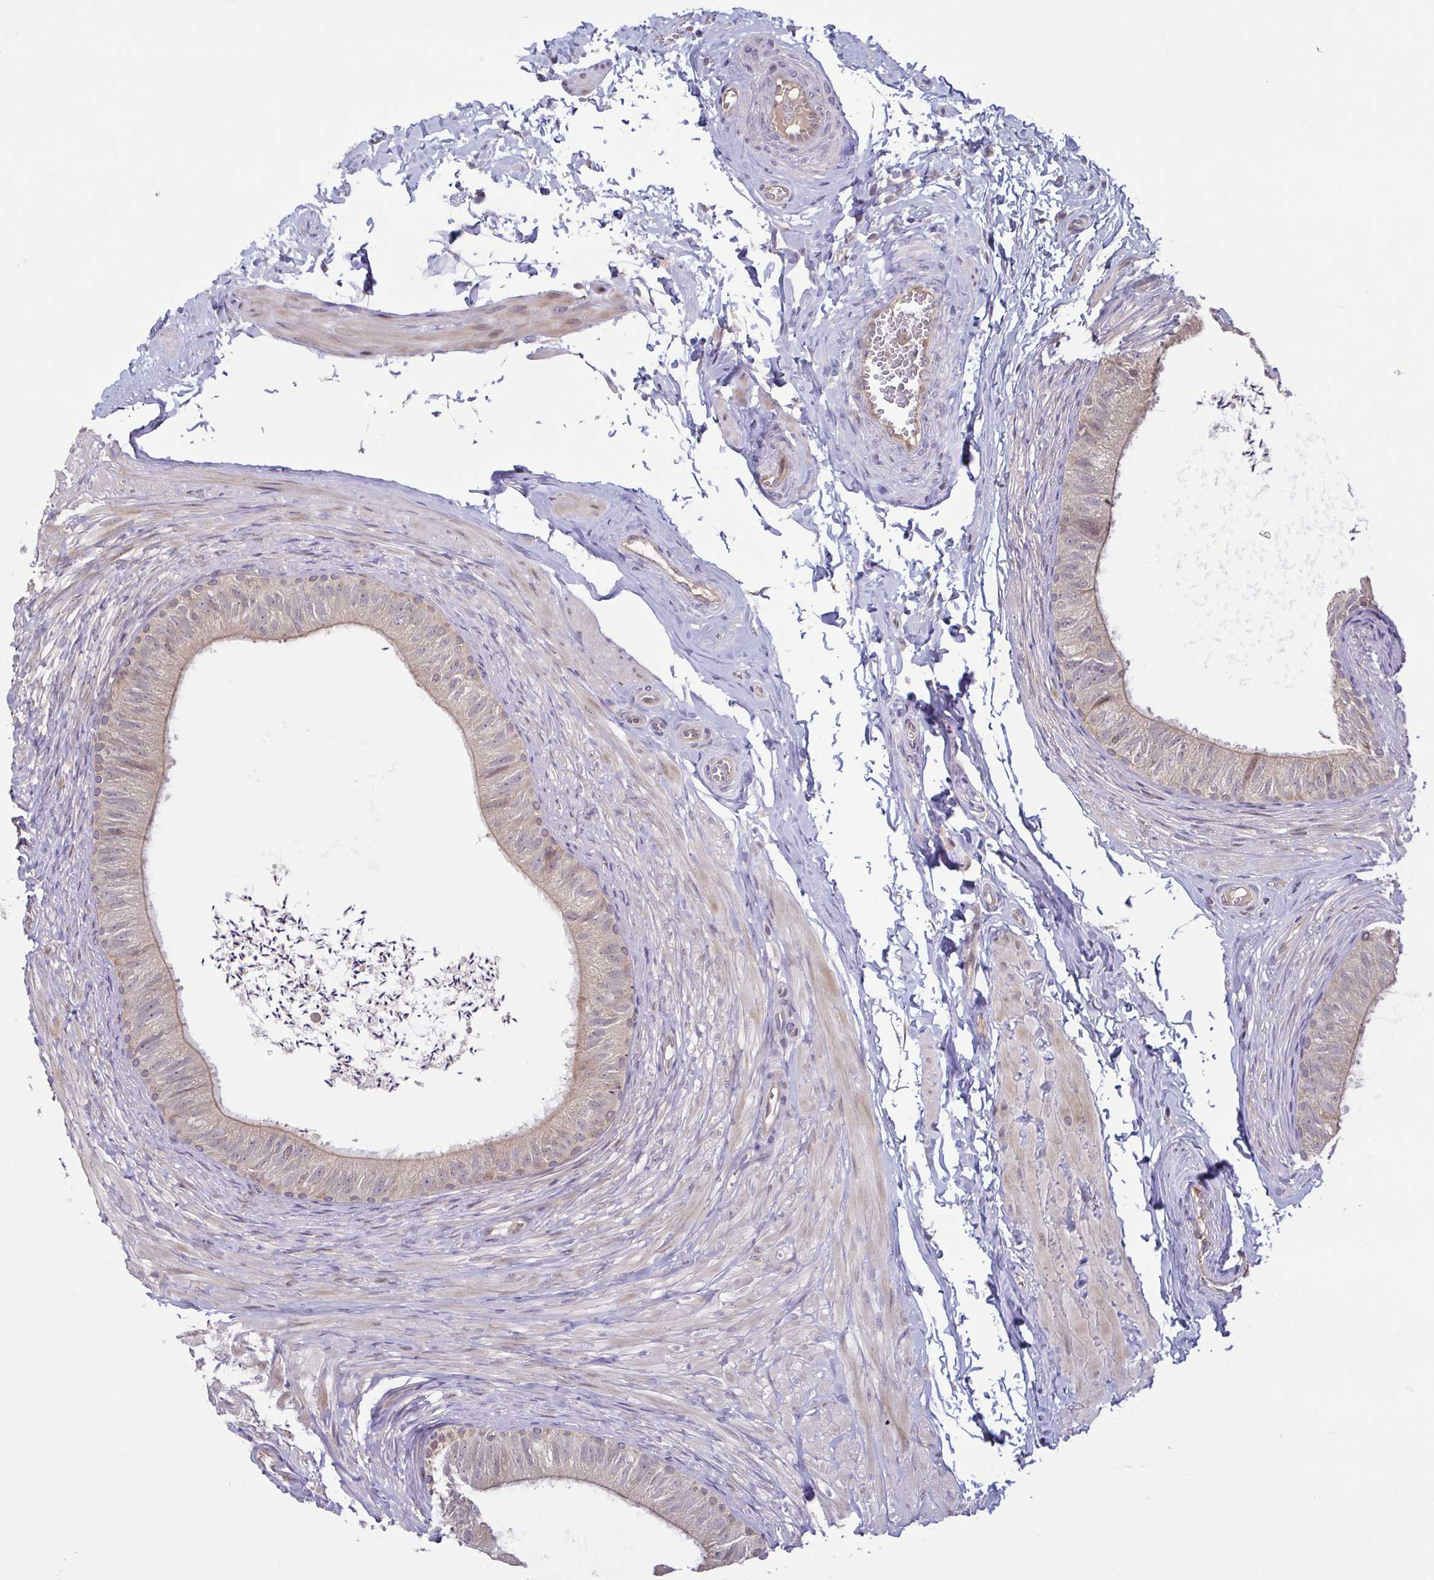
{"staining": {"intensity": "weak", "quantity": ">75%", "location": "cytoplasmic/membranous"}, "tissue": "epididymis", "cell_type": "Glandular cells", "image_type": "normal", "snomed": [{"axis": "morphology", "description": "Normal tissue, NOS"}, {"axis": "topography", "description": "Epididymis, spermatic cord, NOS"}, {"axis": "topography", "description": "Epididymis"}, {"axis": "topography", "description": "Peripheral nerve tissue"}], "caption": "Epididymis stained with IHC exhibits weak cytoplasmic/membranous positivity in approximately >75% of glandular cells. (IHC, brightfield microscopy, high magnification).", "gene": "OSBPL7", "patient": {"sex": "male", "age": 29}}